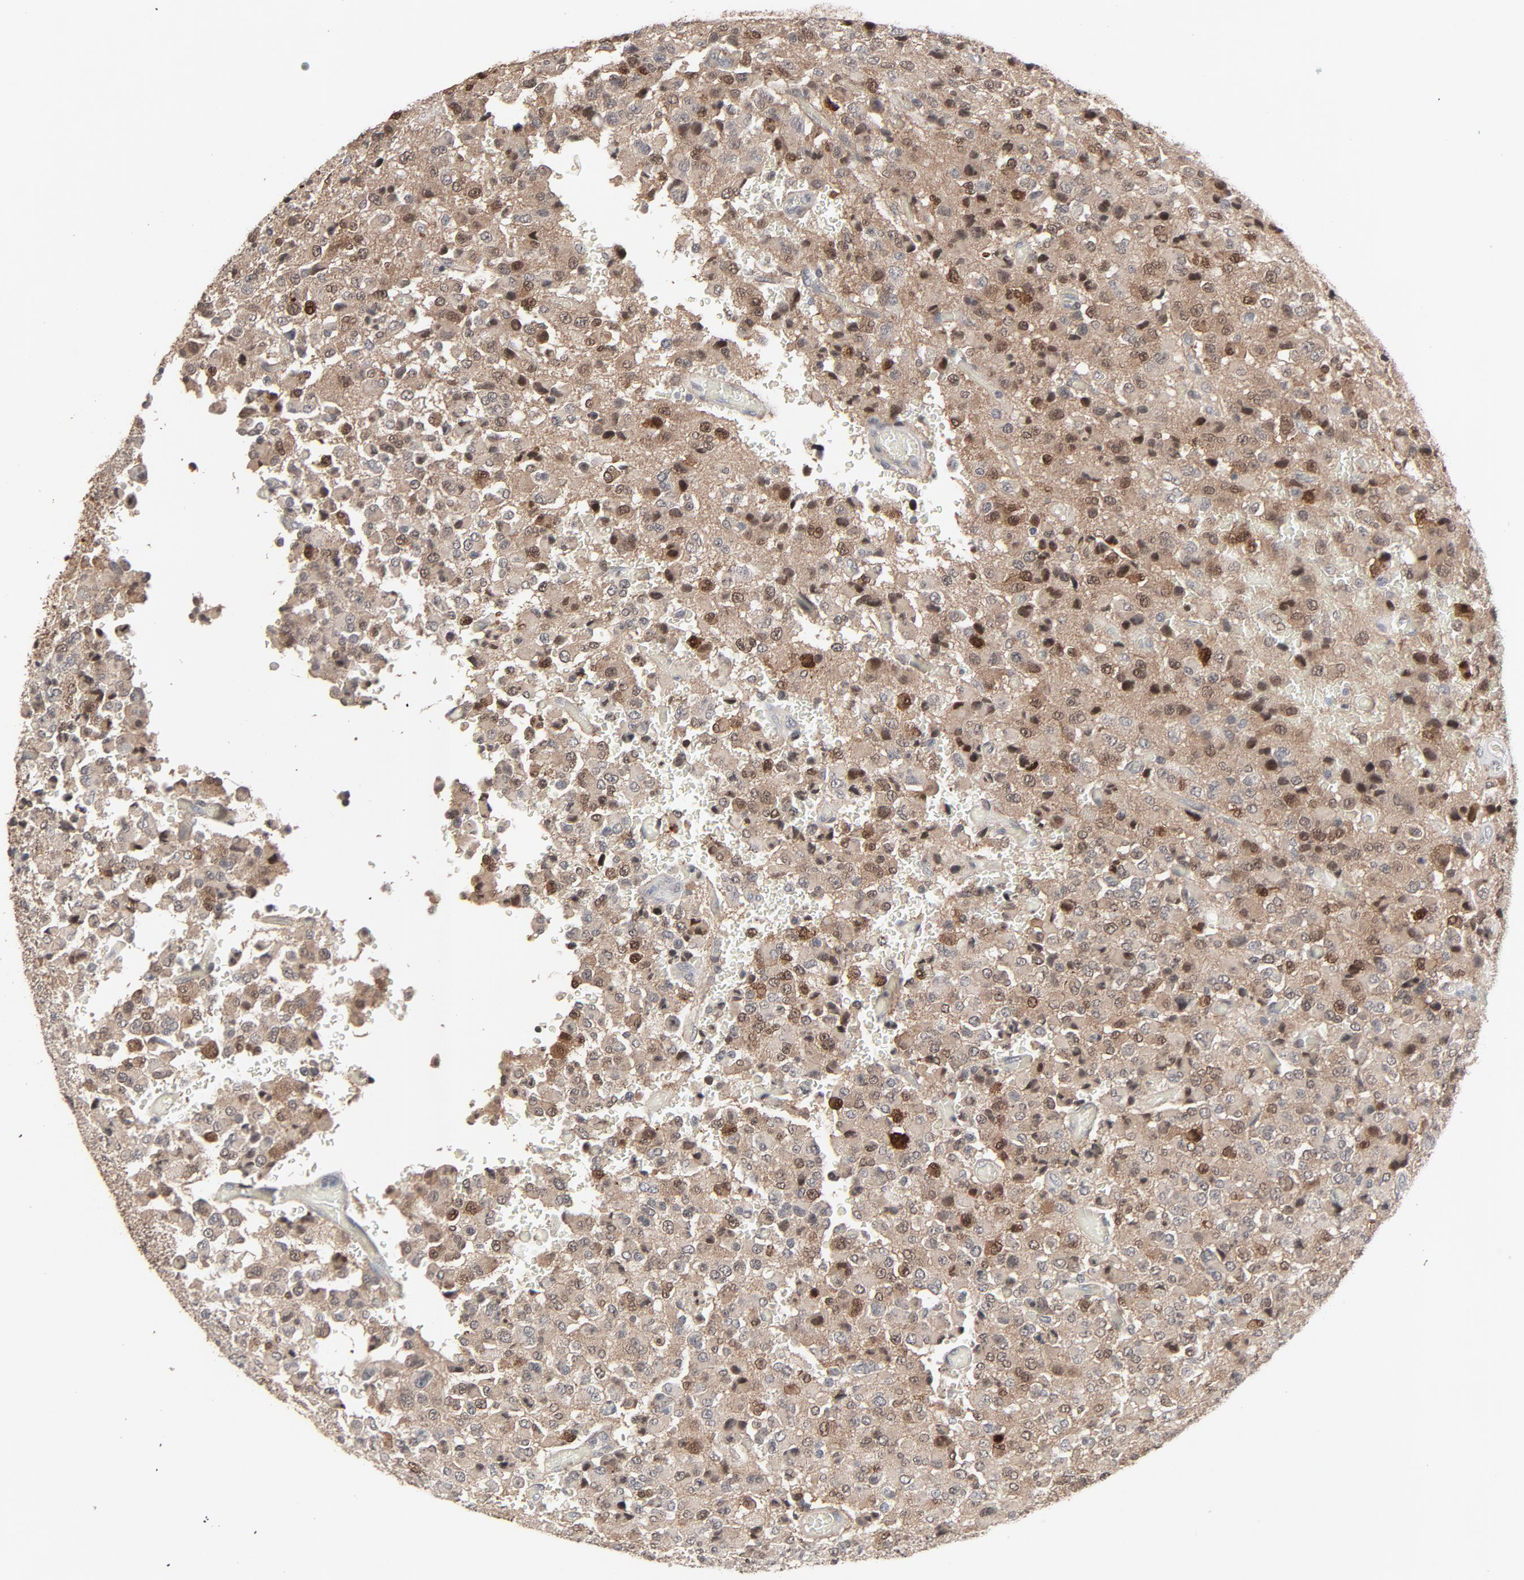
{"staining": {"intensity": "moderate", "quantity": ">75%", "location": "cytoplasmic/membranous,nuclear"}, "tissue": "glioma", "cell_type": "Tumor cells", "image_type": "cancer", "snomed": [{"axis": "morphology", "description": "Glioma, malignant, High grade"}, {"axis": "topography", "description": "pancreas cauda"}], "caption": "Moderate cytoplasmic/membranous and nuclear staining for a protein is present in approximately >75% of tumor cells of malignant glioma (high-grade) using immunohistochemistry (IHC).", "gene": "MT3", "patient": {"sex": "male", "age": 60}}